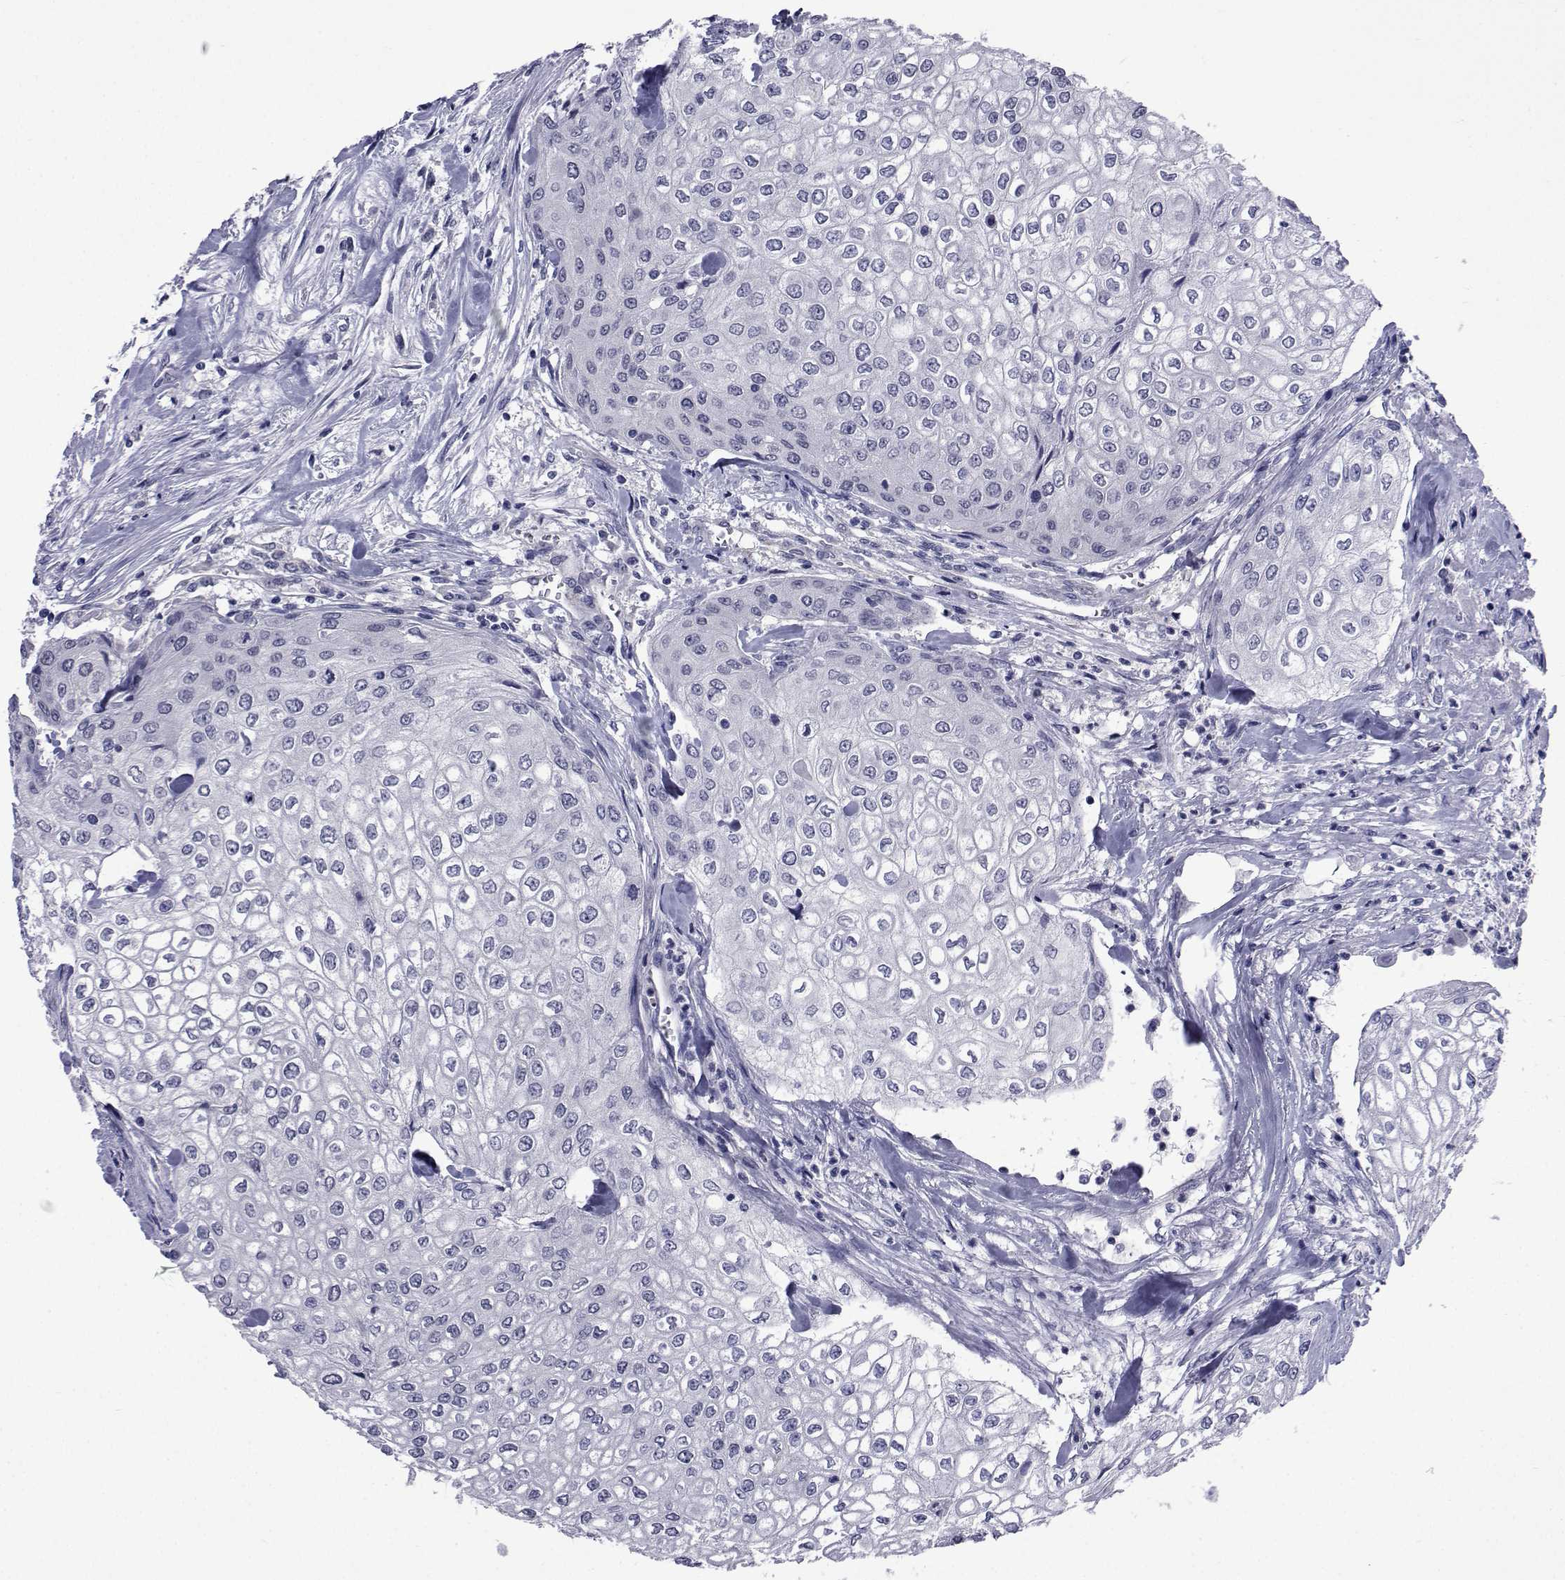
{"staining": {"intensity": "negative", "quantity": "none", "location": "none"}, "tissue": "urothelial cancer", "cell_type": "Tumor cells", "image_type": "cancer", "snomed": [{"axis": "morphology", "description": "Urothelial carcinoma, High grade"}, {"axis": "topography", "description": "Urinary bladder"}], "caption": "Histopathology image shows no protein staining in tumor cells of urothelial carcinoma (high-grade) tissue.", "gene": "SEMA5B", "patient": {"sex": "male", "age": 62}}